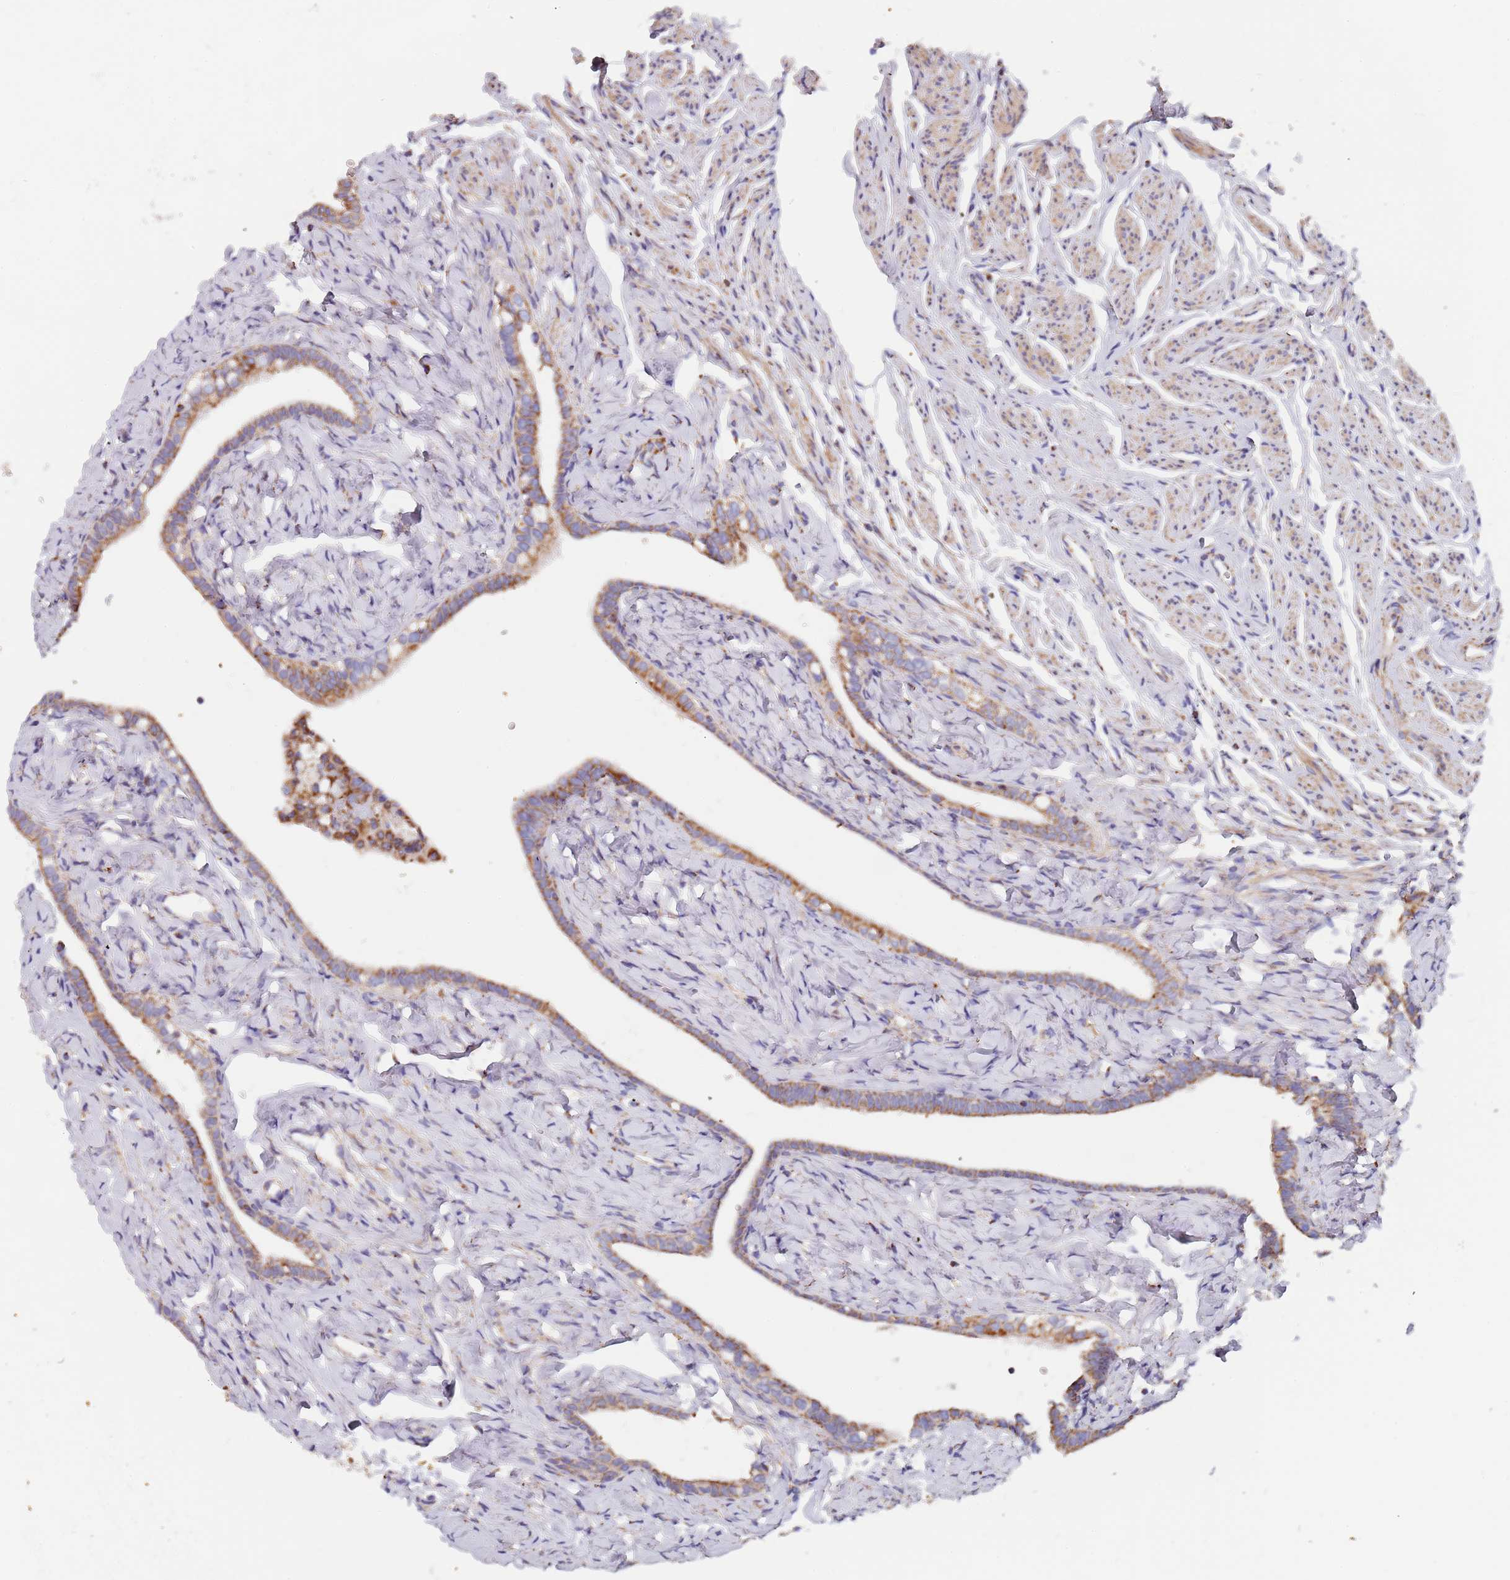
{"staining": {"intensity": "strong", "quantity": ">75%", "location": "cytoplasmic/membranous"}, "tissue": "fallopian tube", "cell_type": "Glandular cells", "image_type": "normal", "snomed": [{"axis": "morphology", "description": "Normal tissue, NOS"}, {"axis": "topography", "description": "Fallopian tube"}], "caption": "Brown immunohistochemical staining in normal human fallopian tube demonstrates strong cytoplasmic/membranous staining in about >75% of glandular cells.", "gene": "PGP", "patient": {"sex": "female", "age": 66}}